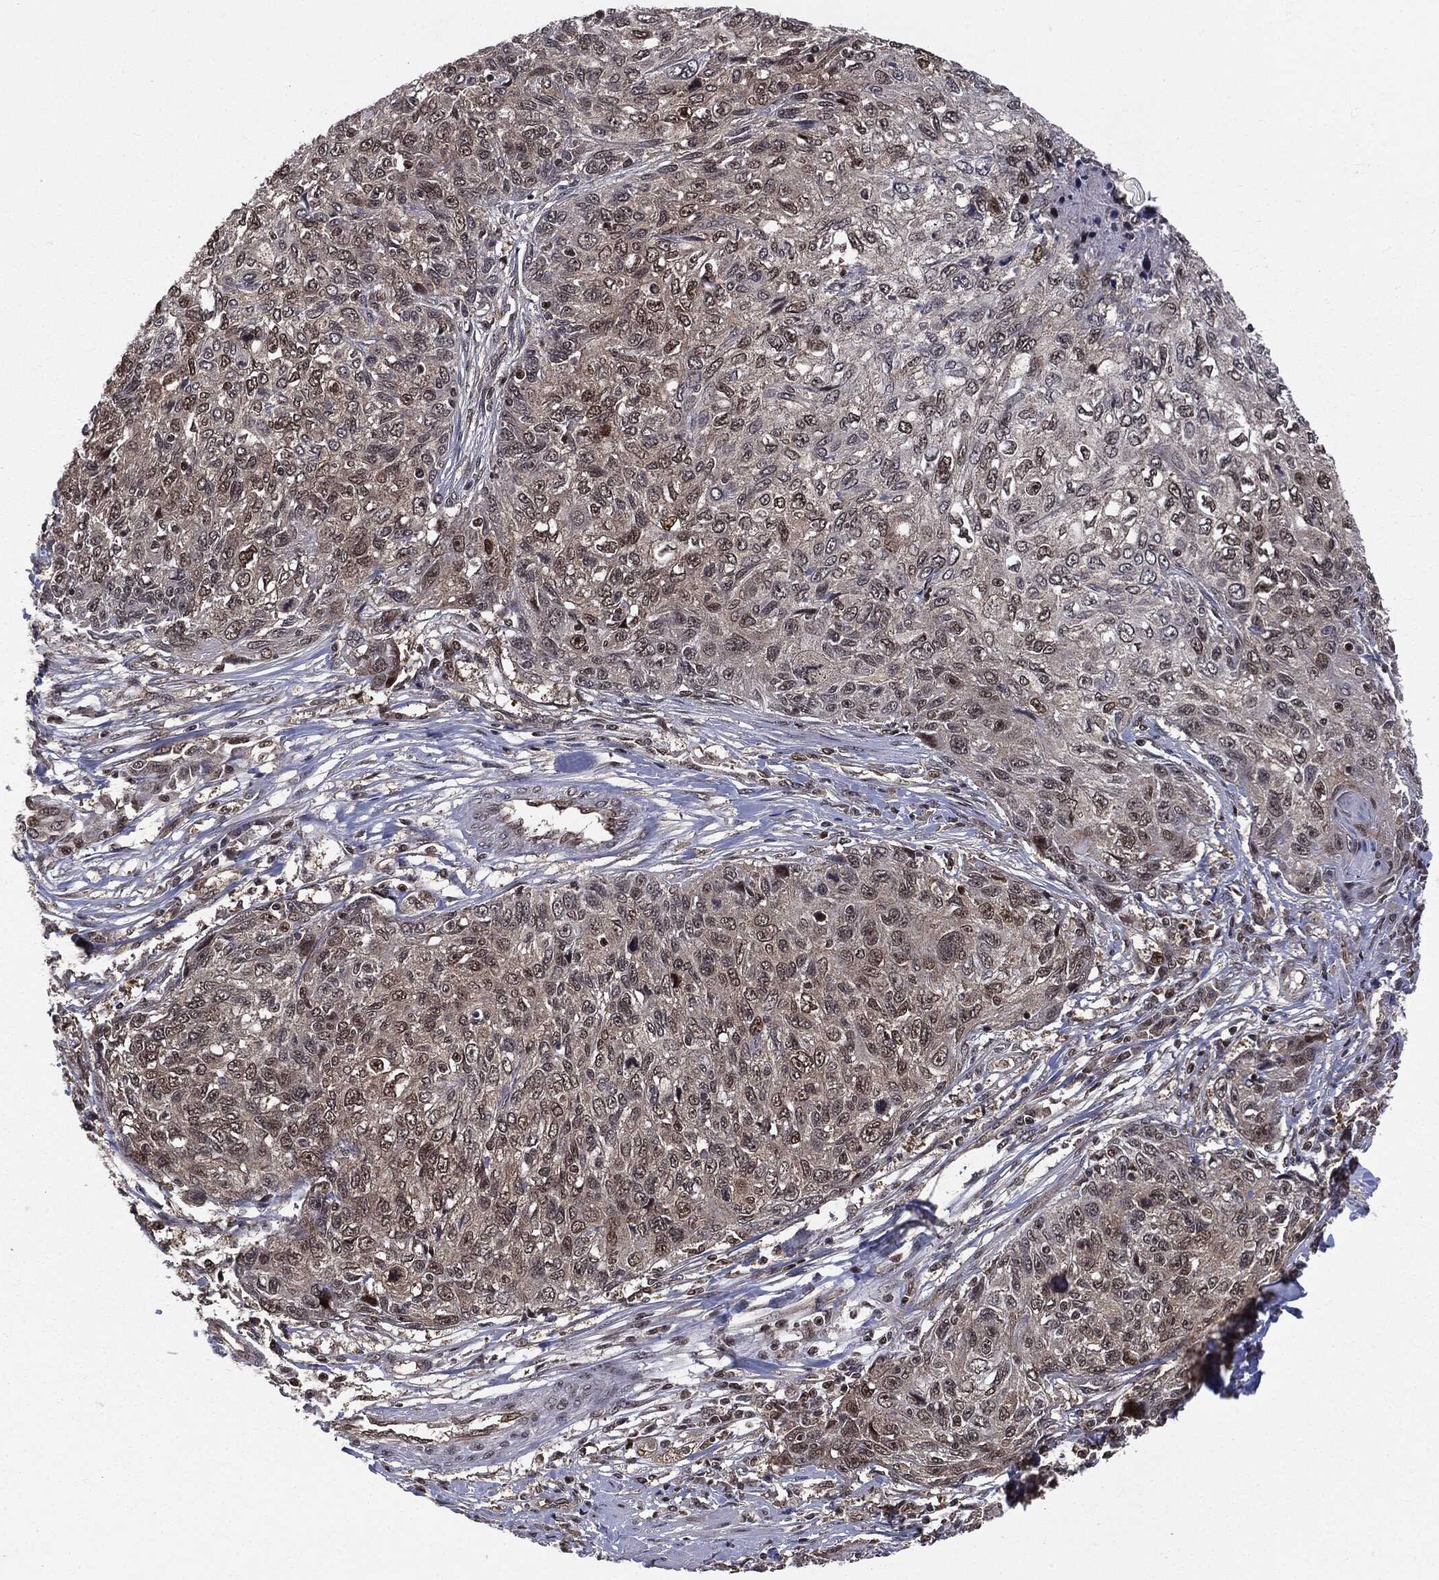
{"staining": {"intensity": "negative", "quantity": "none", "location": "none"}, "tissue": "skin cancer", "cell_type": "Tumor cells", "image_type": "cancer", "snomed": [{"axis": "morphology", "description": "Squamous cell carcinoma, NOS"}, {"axis": "topography", "description": "Skin"}], "caption": "Skin cancer (squamous cell carcinoma) was stained to show a protein in brown. There is no significant expression in tumor cells.", "gene": "PTPA", "patient": {"sex": "male", "age": 92}}